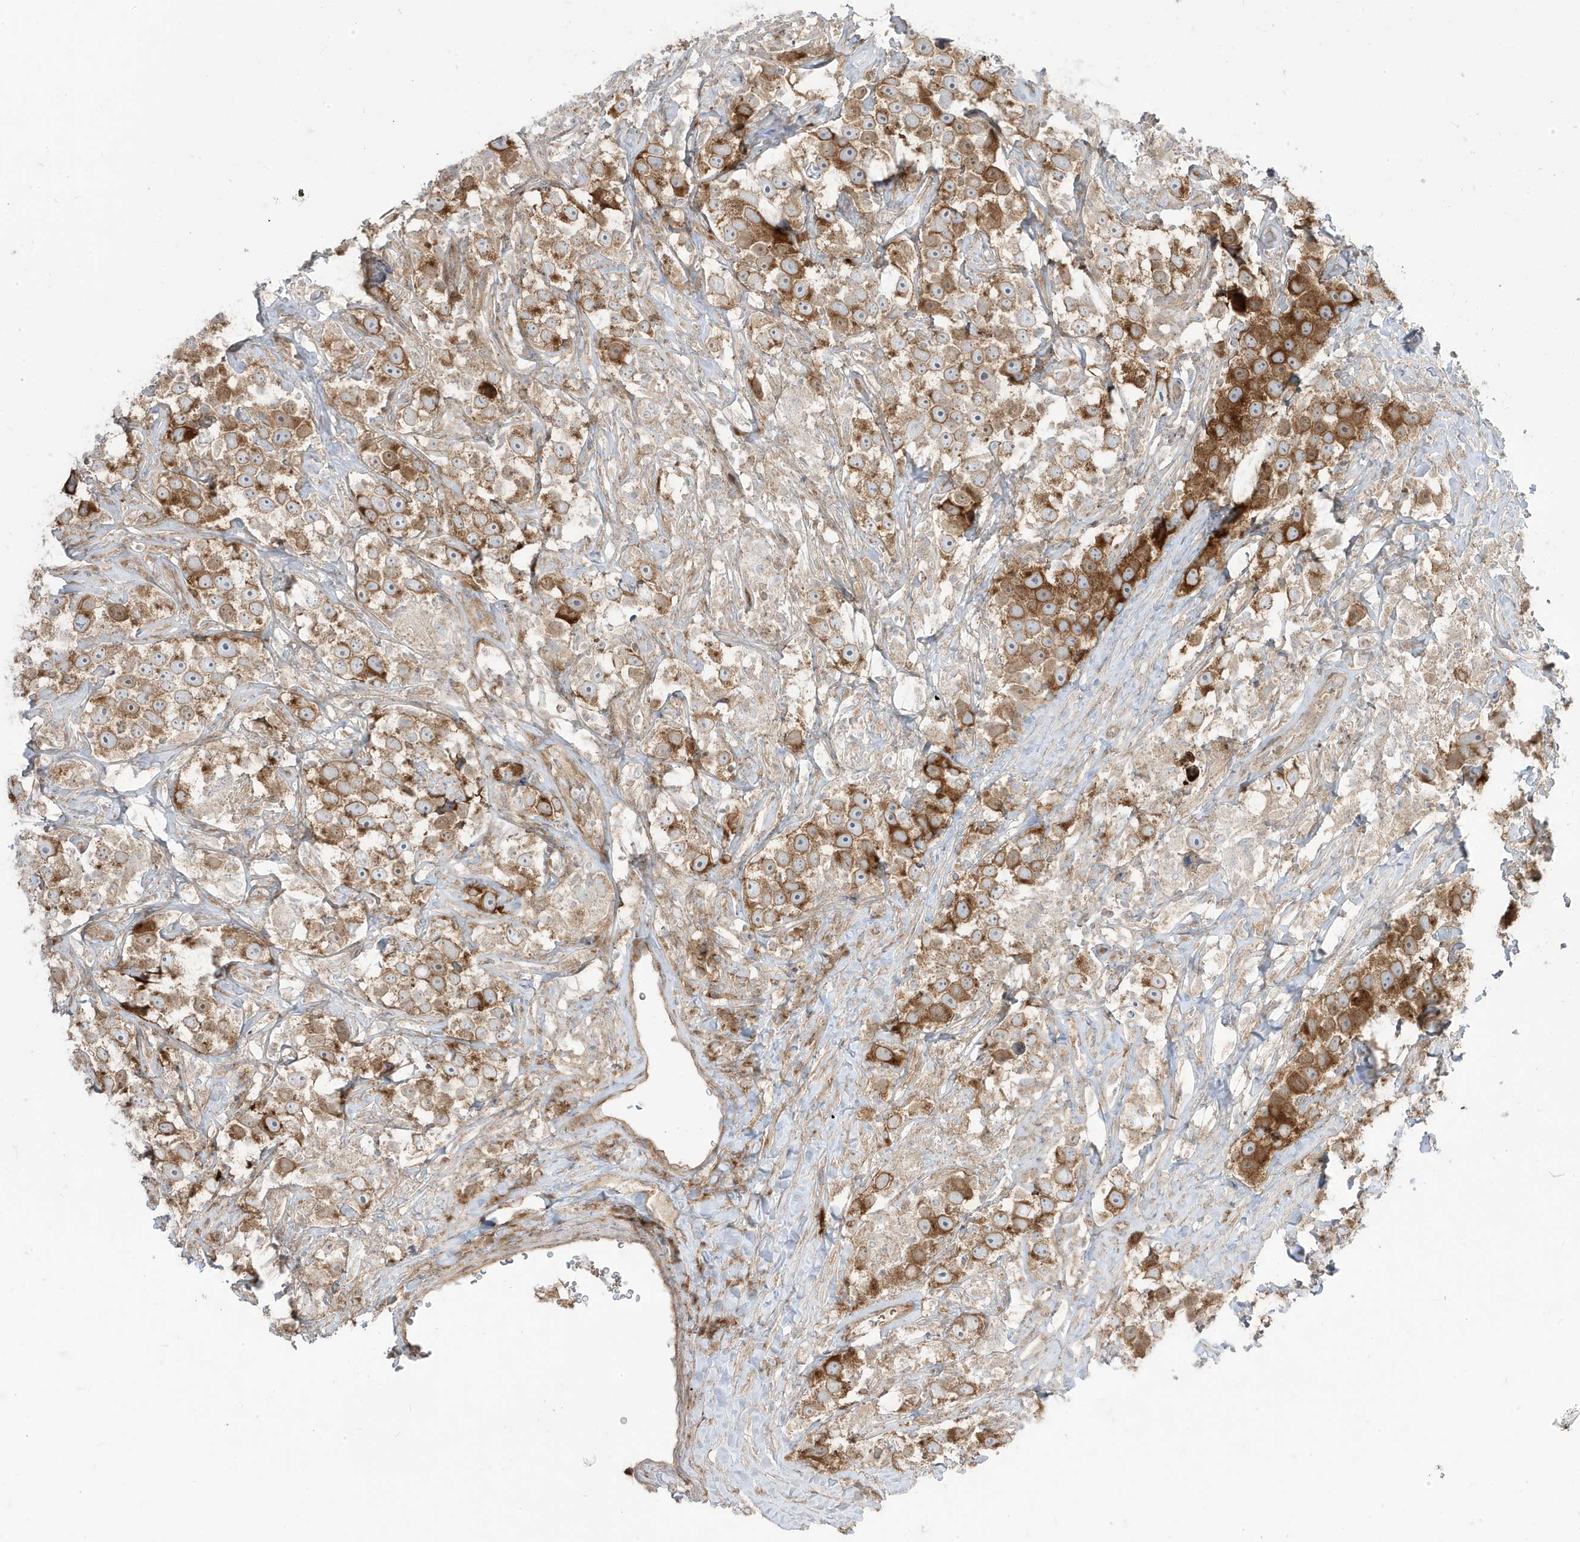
{"staining": {"intensity": "moderate", "quantity": ">75%", "location": "cytoplasmic/membranous"}, "tissue": "testis cancer", "cell_type": "Tumor cells", "image_type": "cancer", "snomed": [{"axis": "morphology", "description": "Seminoma, NOS"}, {"axis": "topography", "description": "Testis"}], "caption": "Seminoma (testis) was stained to show a protein in brown. There is medium levels of moderate cytoplasmic/membranous staining in about >75% of tumor cells.", "gene": "STAM", "patient": {"sex": "male", "age": 49}}